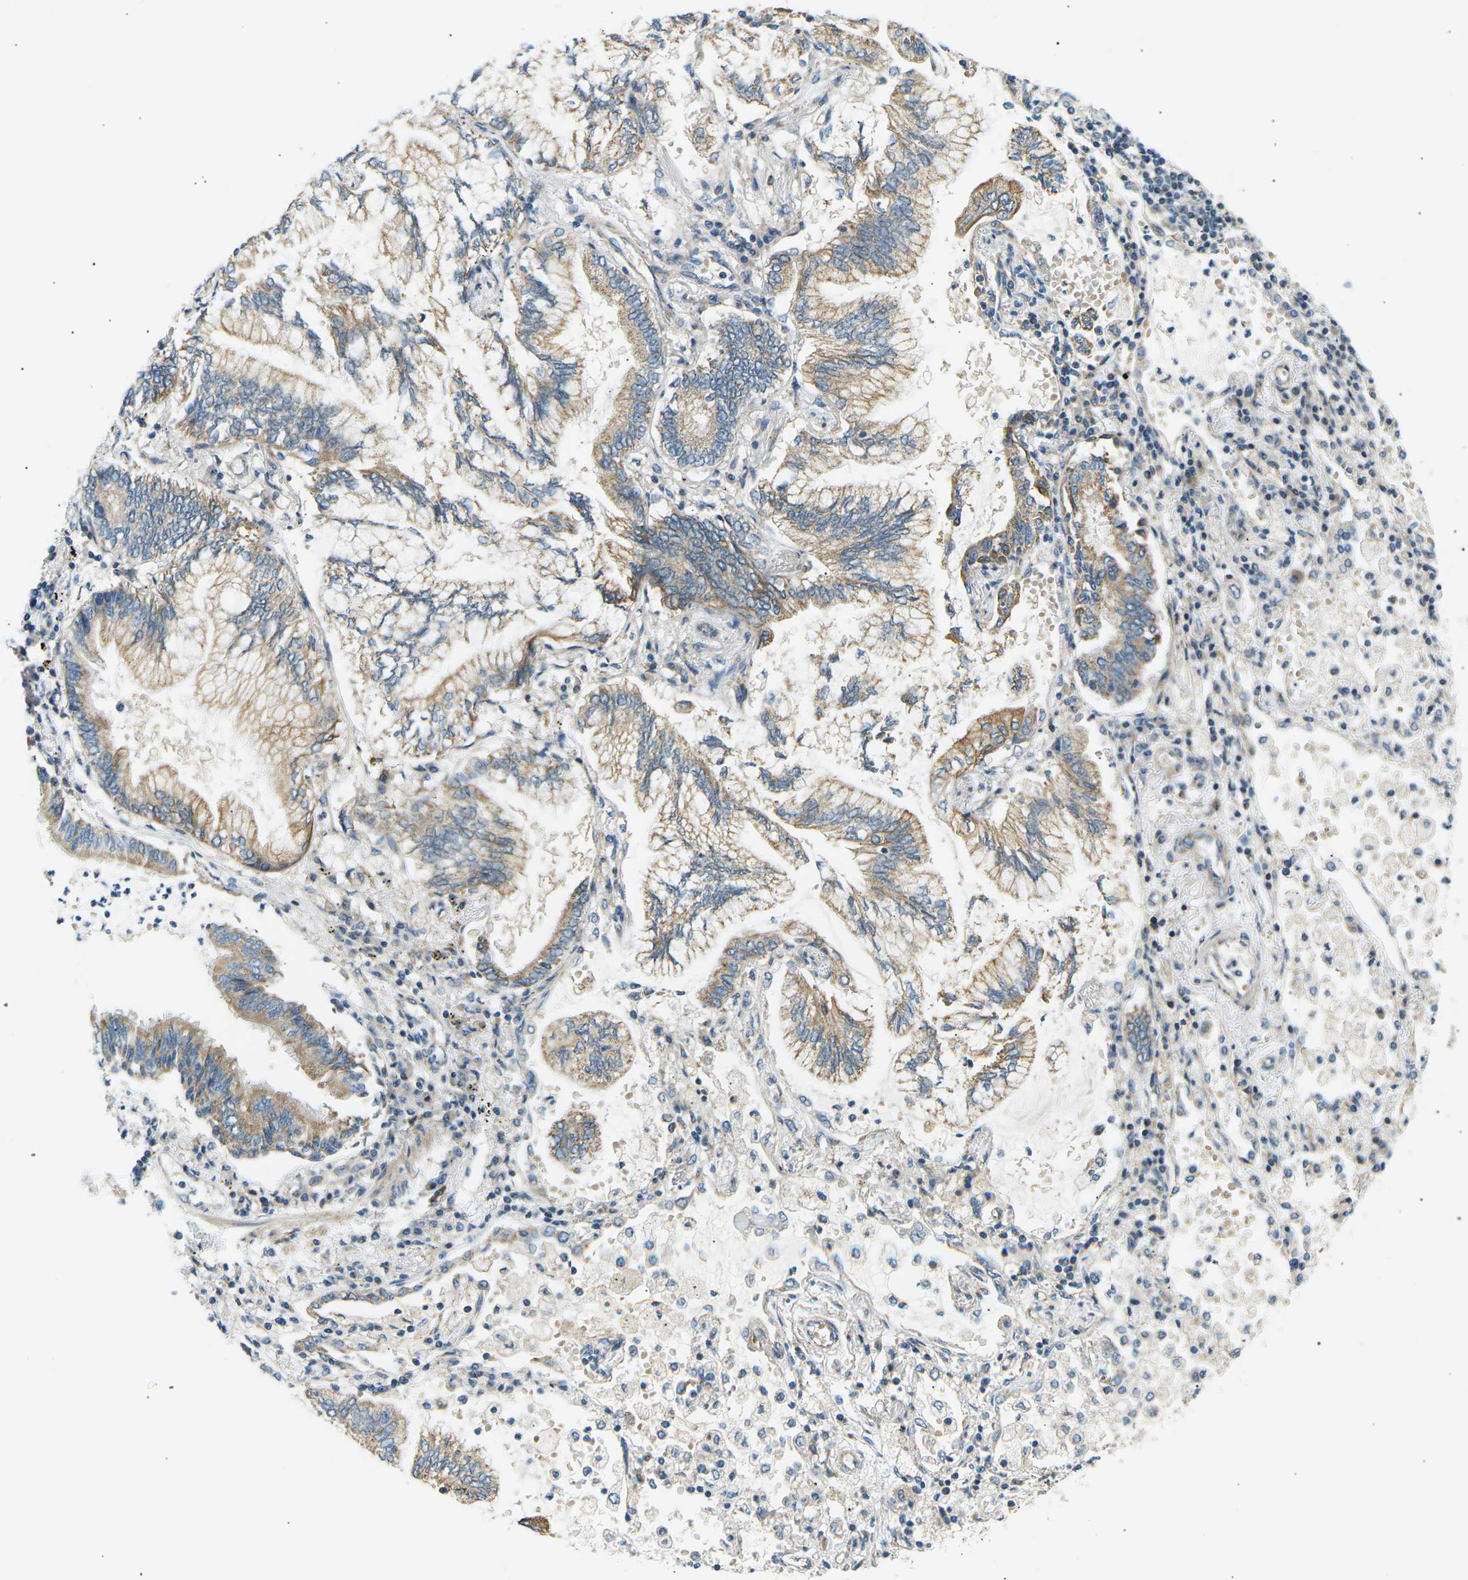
{"staining": {"intensity": "moderate", "quantity": "25%-75%", "location": "cytoplasmic/membranous"}, "tissue": "lung cancer", "cell_type": "Tumor cells", "image_type": "cancer", "snomed": [{"axis": "morphology", "description": "Normal tissue, NOS"}, {"axis": "morphology", "description": "Adenocarcinoma, NOS"}, {"axis": "topography", "description": "Bronchus"}, {"axis": "topography", "description": "Lung"}], "caption": "An image of human lung cancer (adenocarcinoma) stained for a protein reveals moderate cytoplasmic/membranous brown staining in tumor cells.", "gene": "TBC1D8", "patient": {"sex": "female", "age": 70}}